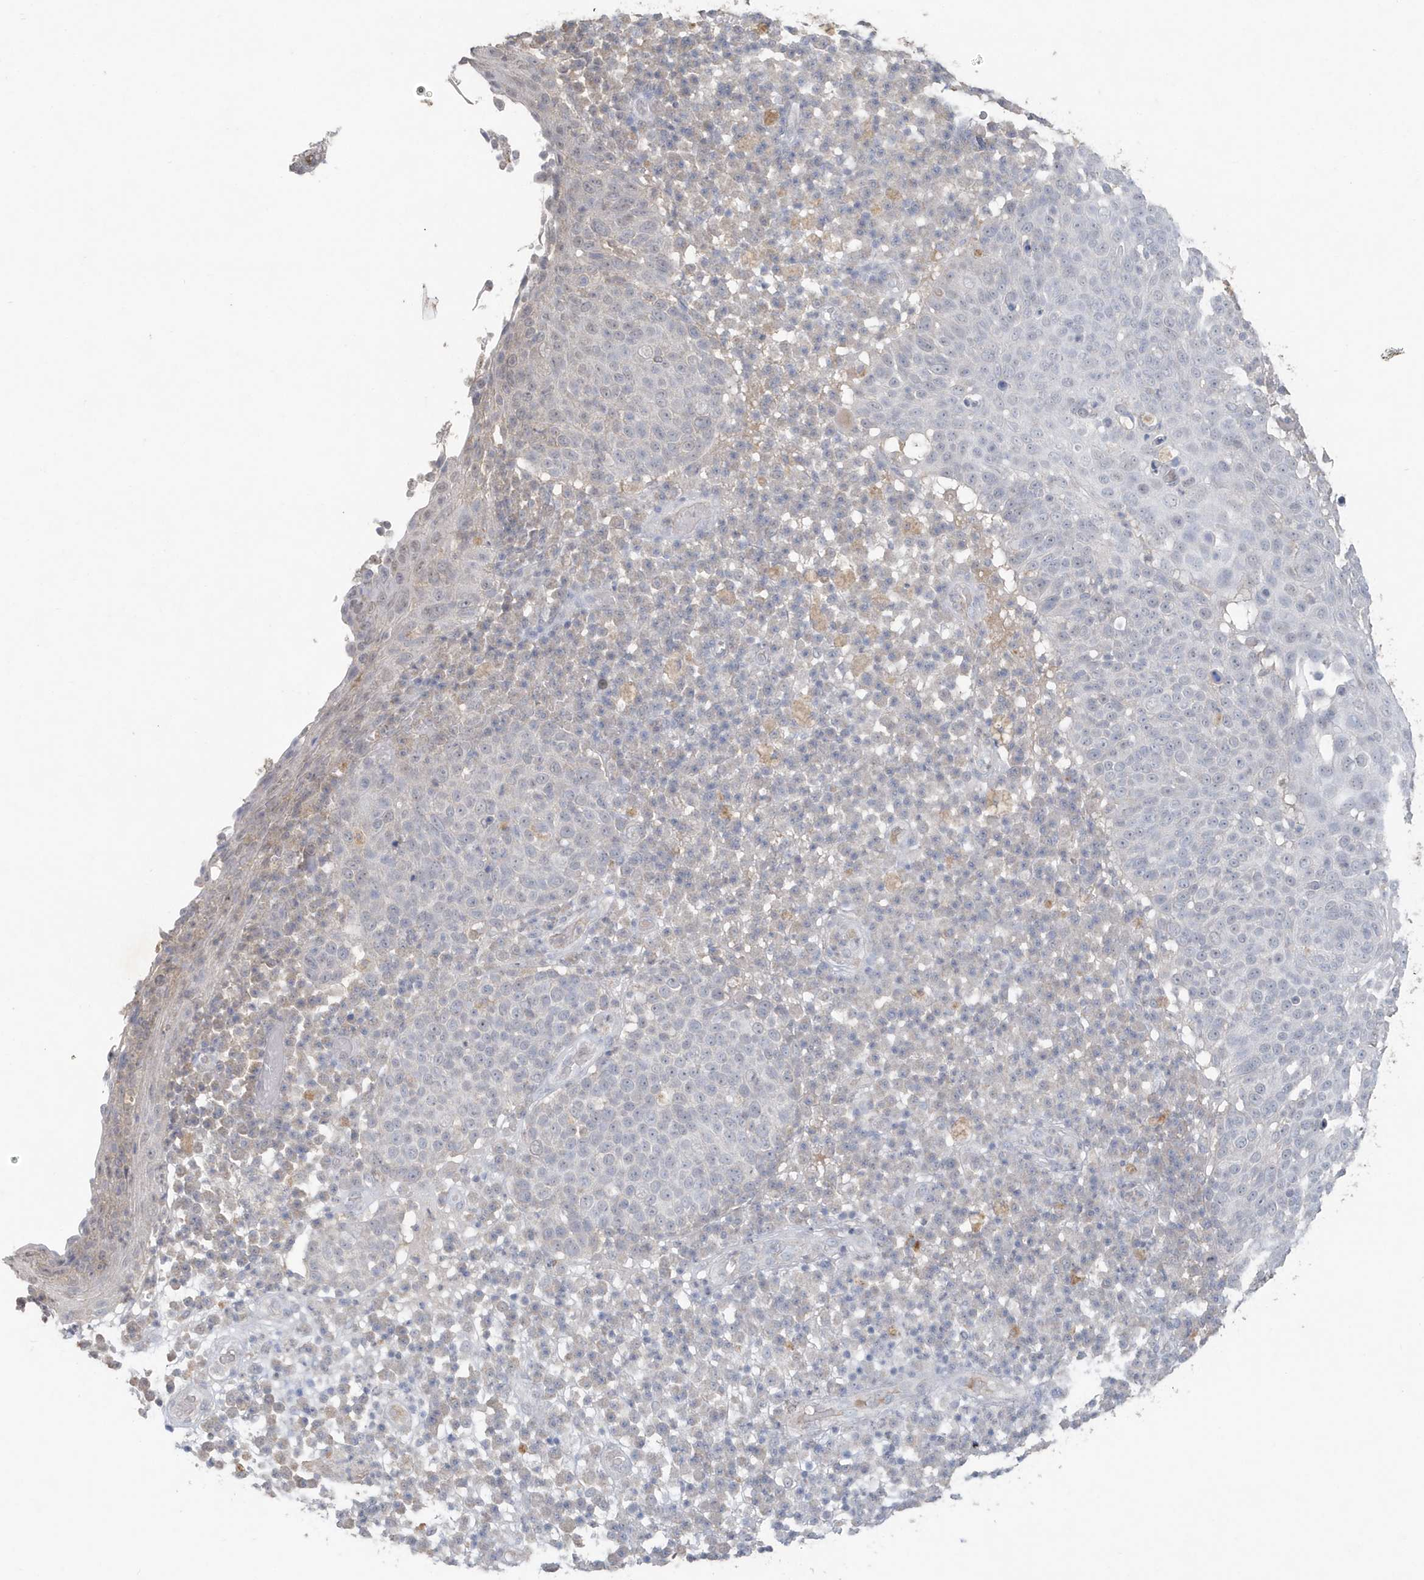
{"staining": {"intensity": "negative", "quantity": "none", "location": "none"}, "tissue": "skin cancer", "cell_type": "Tumor cells", "image_type": "cancer", "snomed": [{"axis": "morphology", "description": "Squamous cell carcinoma in situ, NOS"}, {"axis": "morphology", "description": "Squamous cell carcinoma, NOS"}, {"axis": "topography", "description": "Skin"}], "caption": "Protein analysis of squamous cell carcinoma (skin) reveals no significant positivity in tumor cells.", "gene": "C1RL", "patient": {"sex": "male", "age": 93}}